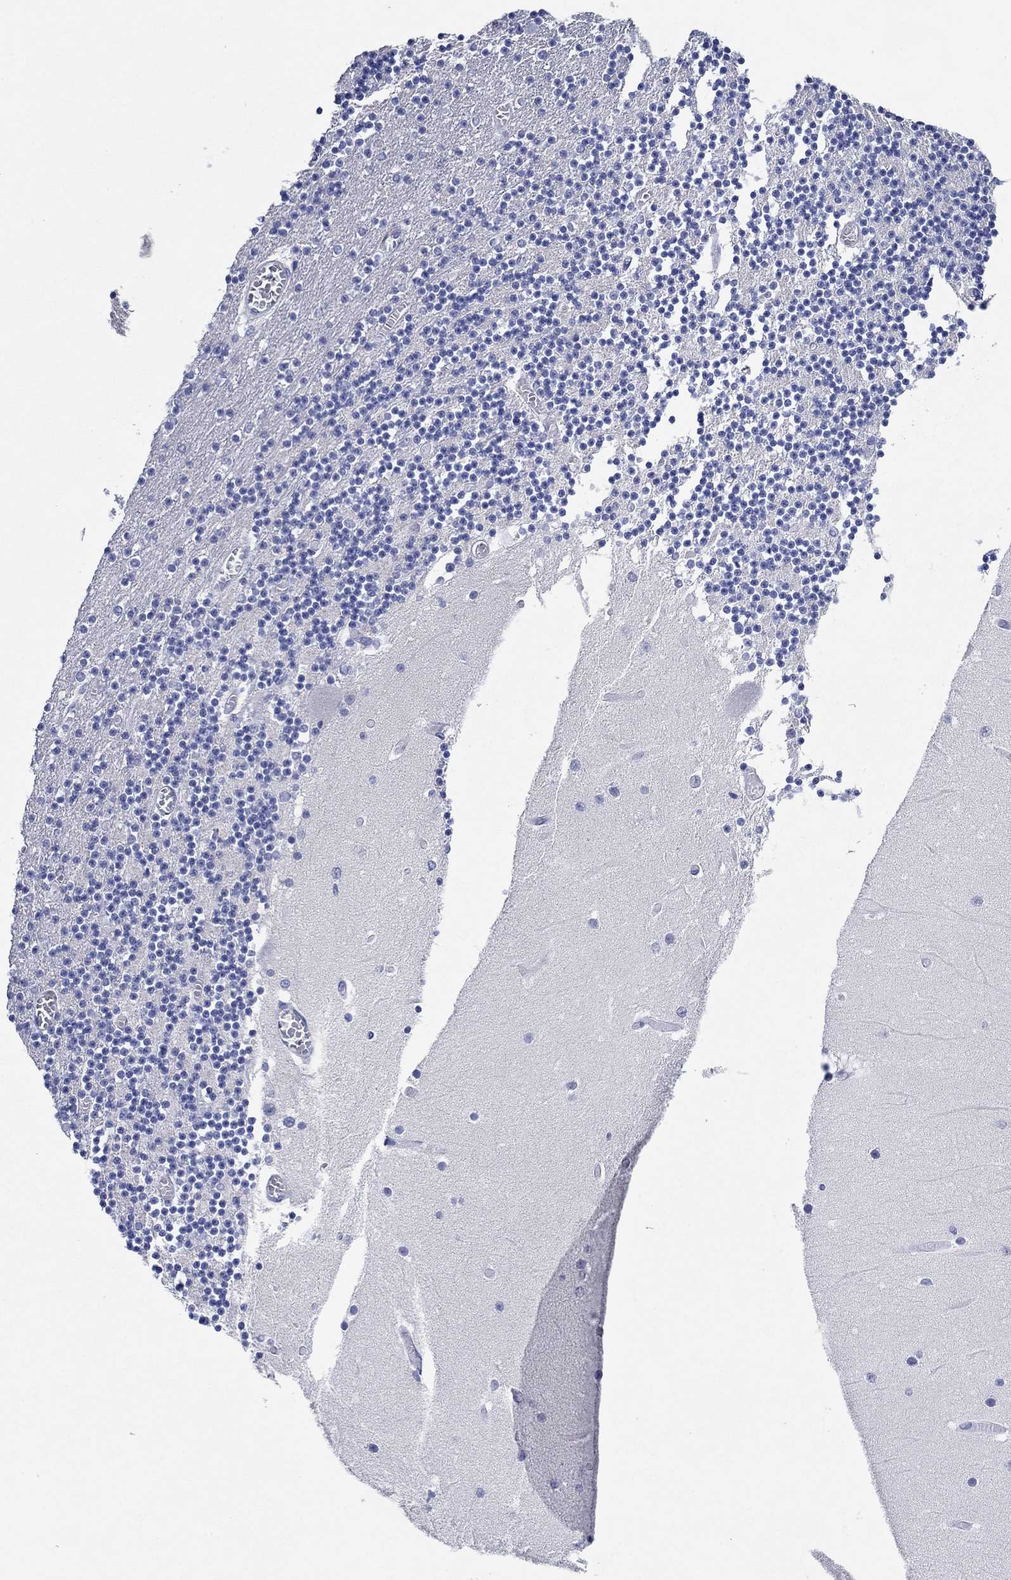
{"staining": {"intensity": "negative", "quantity": "none", "location": "none"}, "tissue": "cerebellum", "cell_type": "Cells in granular layer", "image_type": "normal", "snomed": [{"axis": "morphology", "description": "Normal tissue, NOS"}, {"axis": "topography", "description": "Cerebellum"}], "caption": "A photomicrograph of cerebellum stained for a protein demonstrates no brown staining in cells in granular layer. (Stains: DAB immunohistochemistry with hematoxylin counter stain, Microscopy: brightfield microscopy at high magnification).", "gene": "HCRT", "patient": {"sex": "female", "age": 28}}